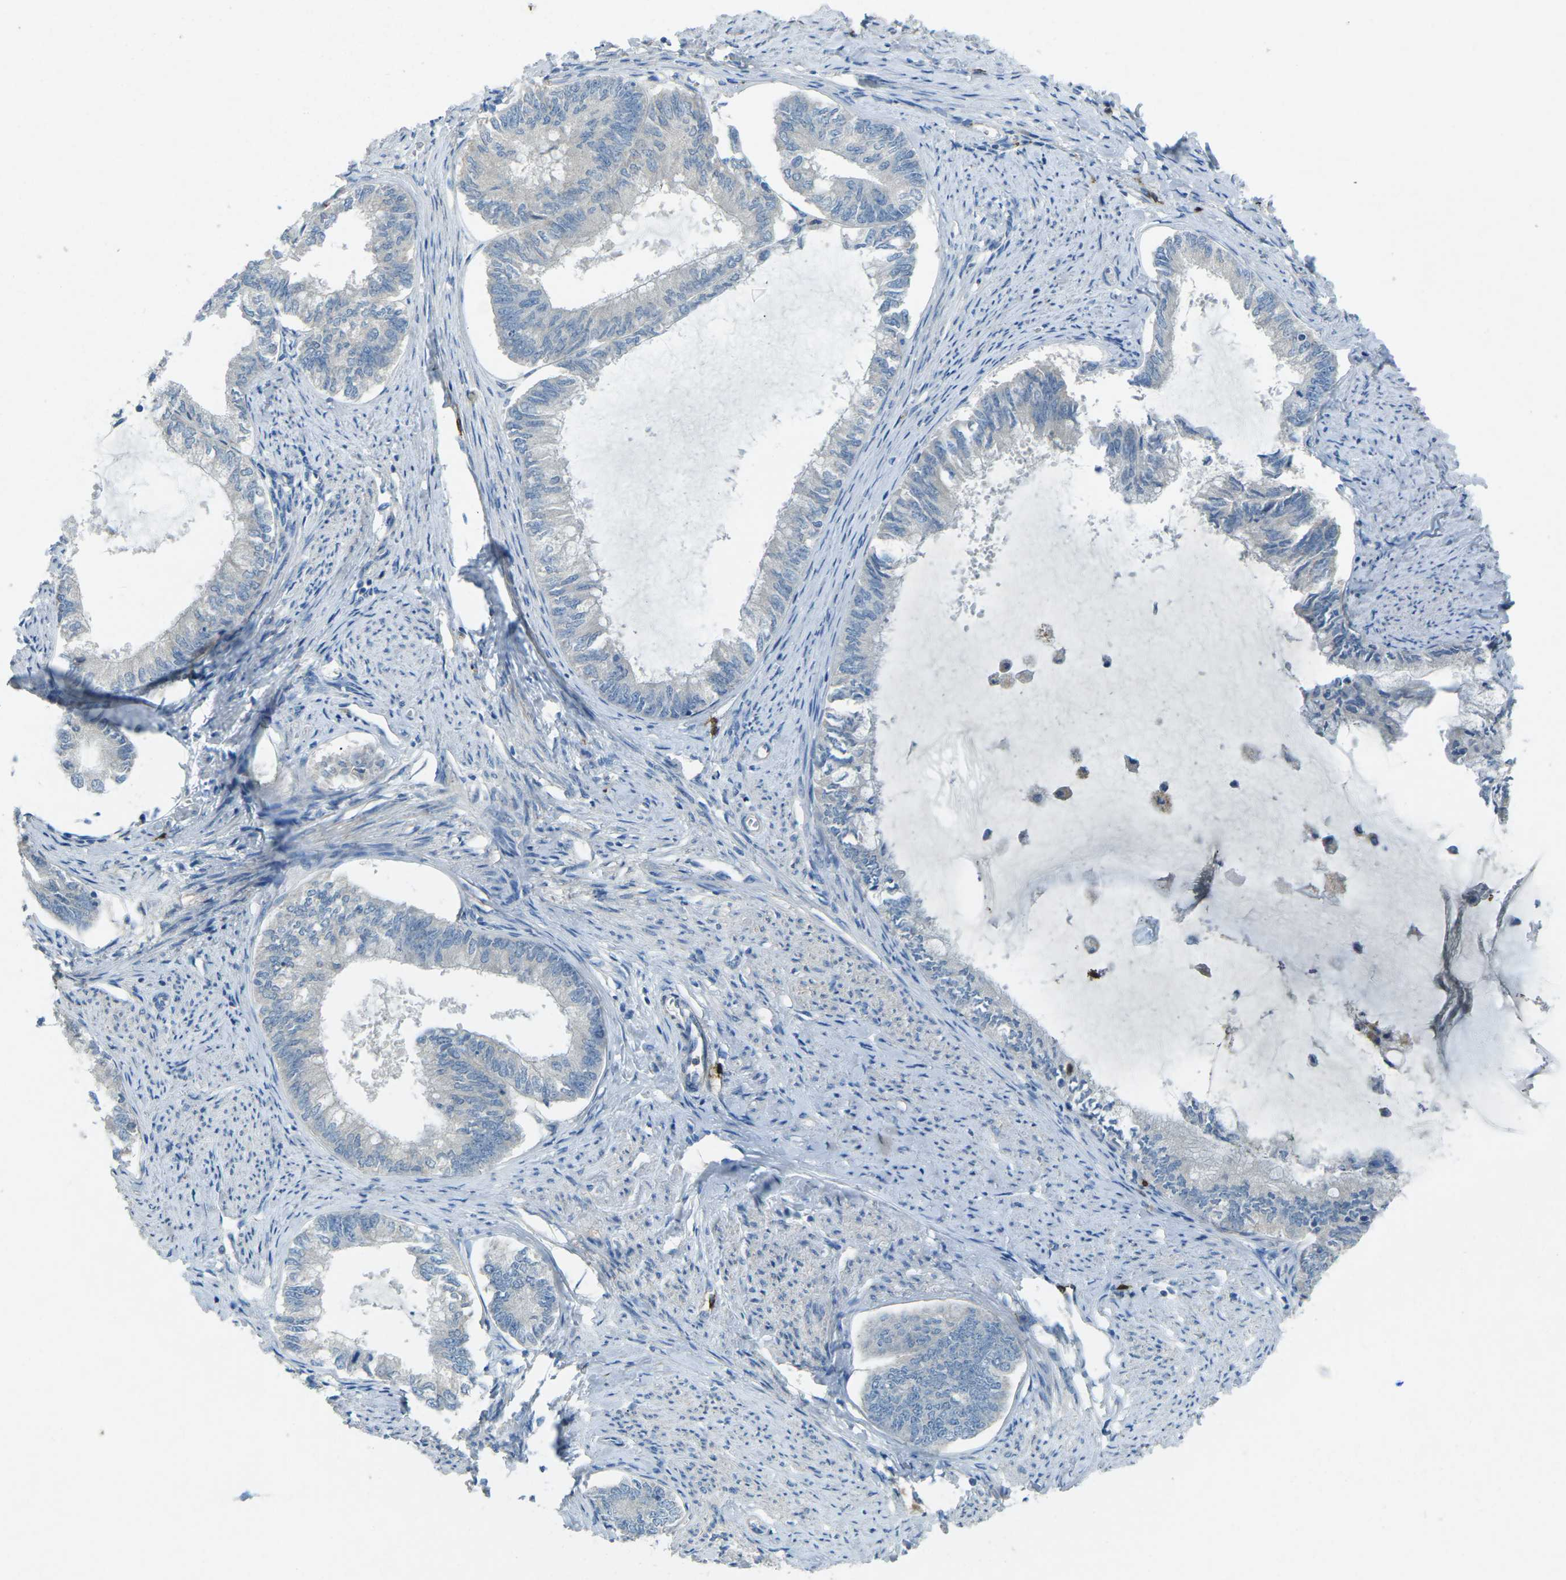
{"staining": {"intensity": "negative", "quantity": "none", "location": "none"}, "tissue": "endometrial cancer", "cell_type": "Tumor cells", "image_type": "cancer", "snomed": [{"axis": "morphology", "description": "Adenocarcinoma, NOS"}, {"axis": "topography", "description": "Endometrium"}], "caption": "Immunohistochemistry (IHC) photomicrograph of neoplastic tissue: endometrial adenocarcinoma stained with DAB exhibits no significant protein staining in tumor cells.", "gene": "CD19", "patient": {"sex": "female", "age": 86}}